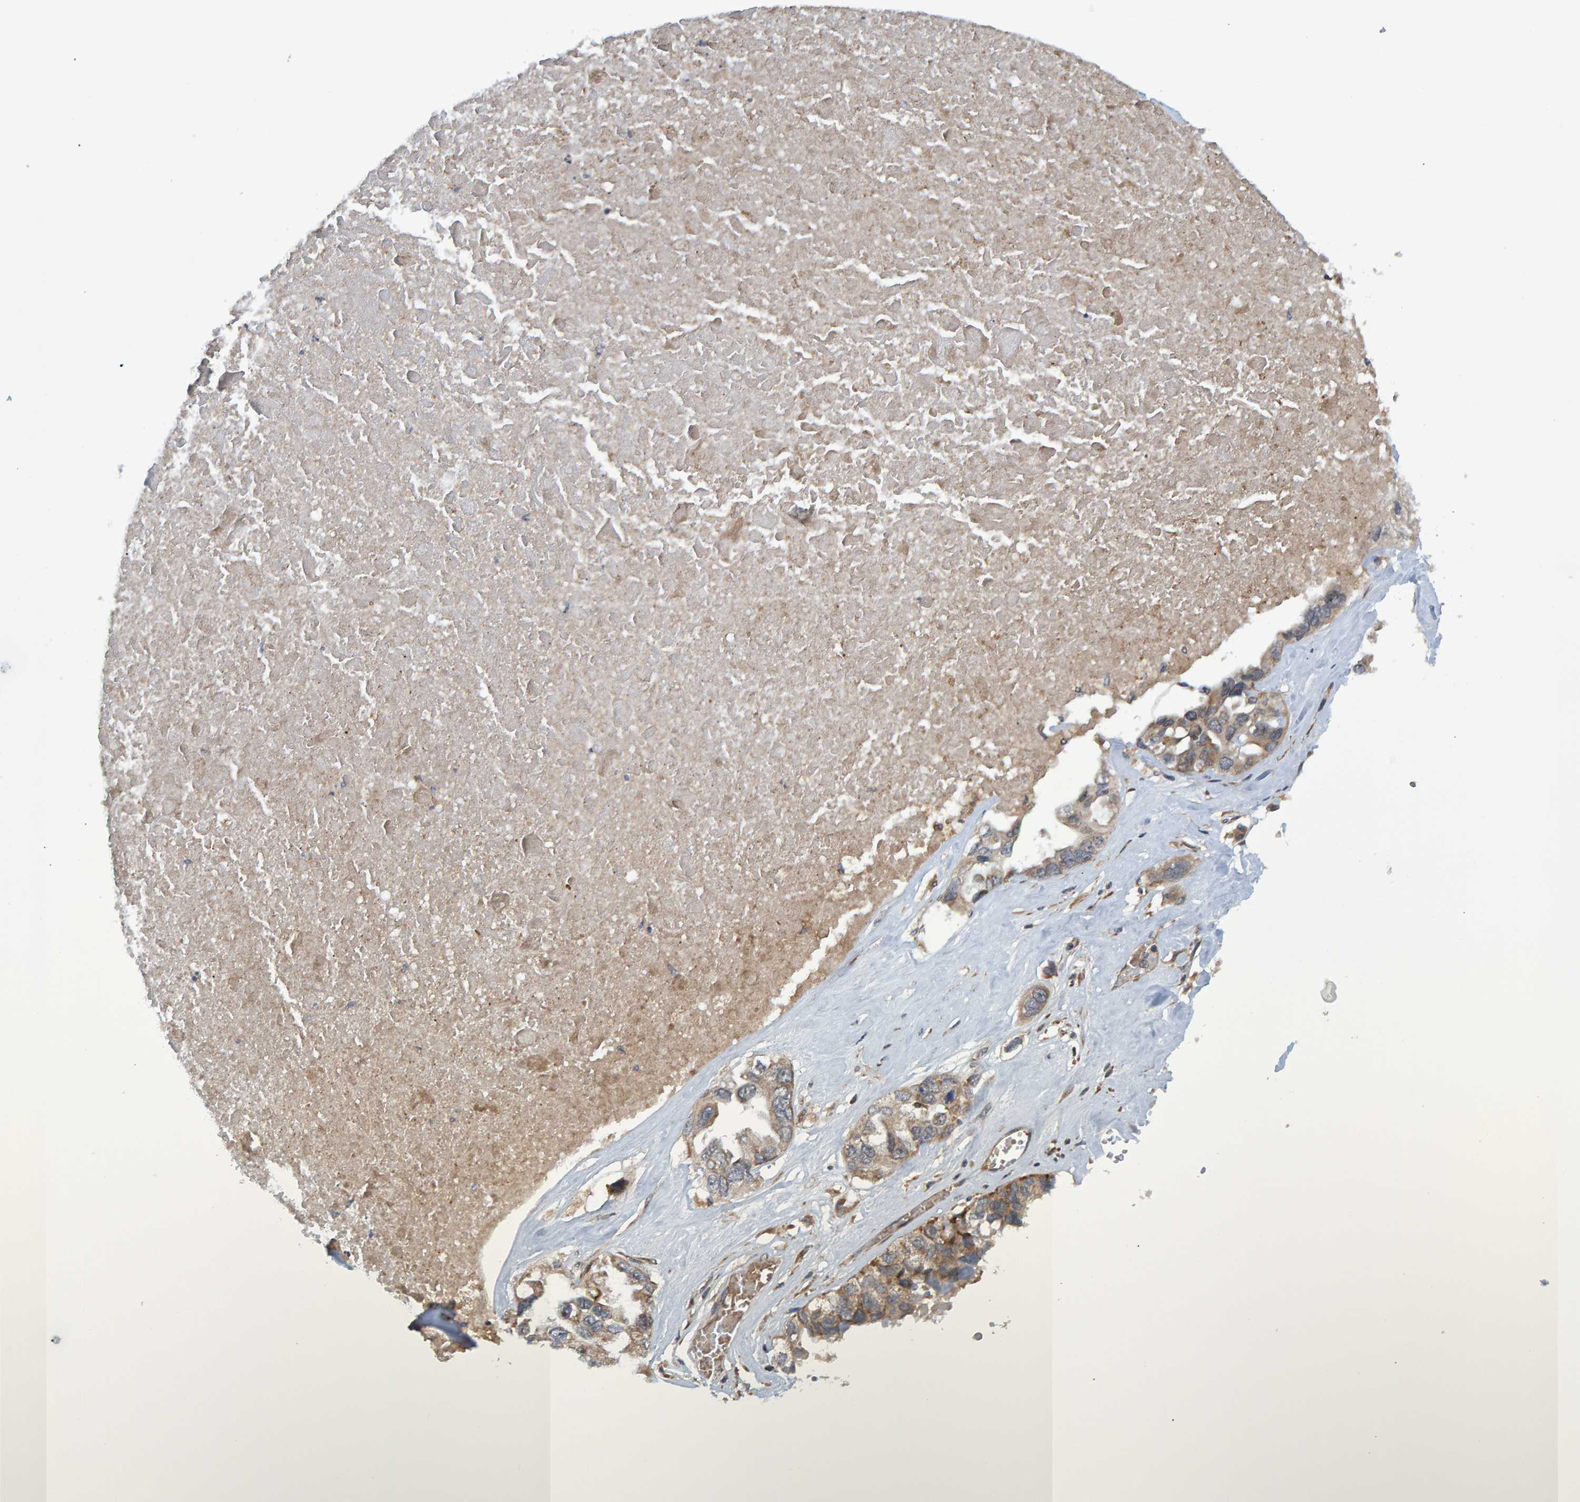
{"staining": {"intensity": "weak", "quantity": ">75%", "location": "cytoplasmic/membranous"}, "tissue": "ovarian cancer", "cell_type": "Tumor cells", "image_type": "cancer", "snomed": [{"axis": "morphology", "description": "Cystadenocarcinoma, serous, NOS"}, {"axis": "topography", "description": "Ovary"}], "caption": "IHC of human serous cystadenocarcinoma (ovarian) displays low levels of weak cytoplasmic/membranous staining in about >75% of tumor cells.", "gene": "ATP6V1H", "patient": {"sex": "female", "age": 79}}